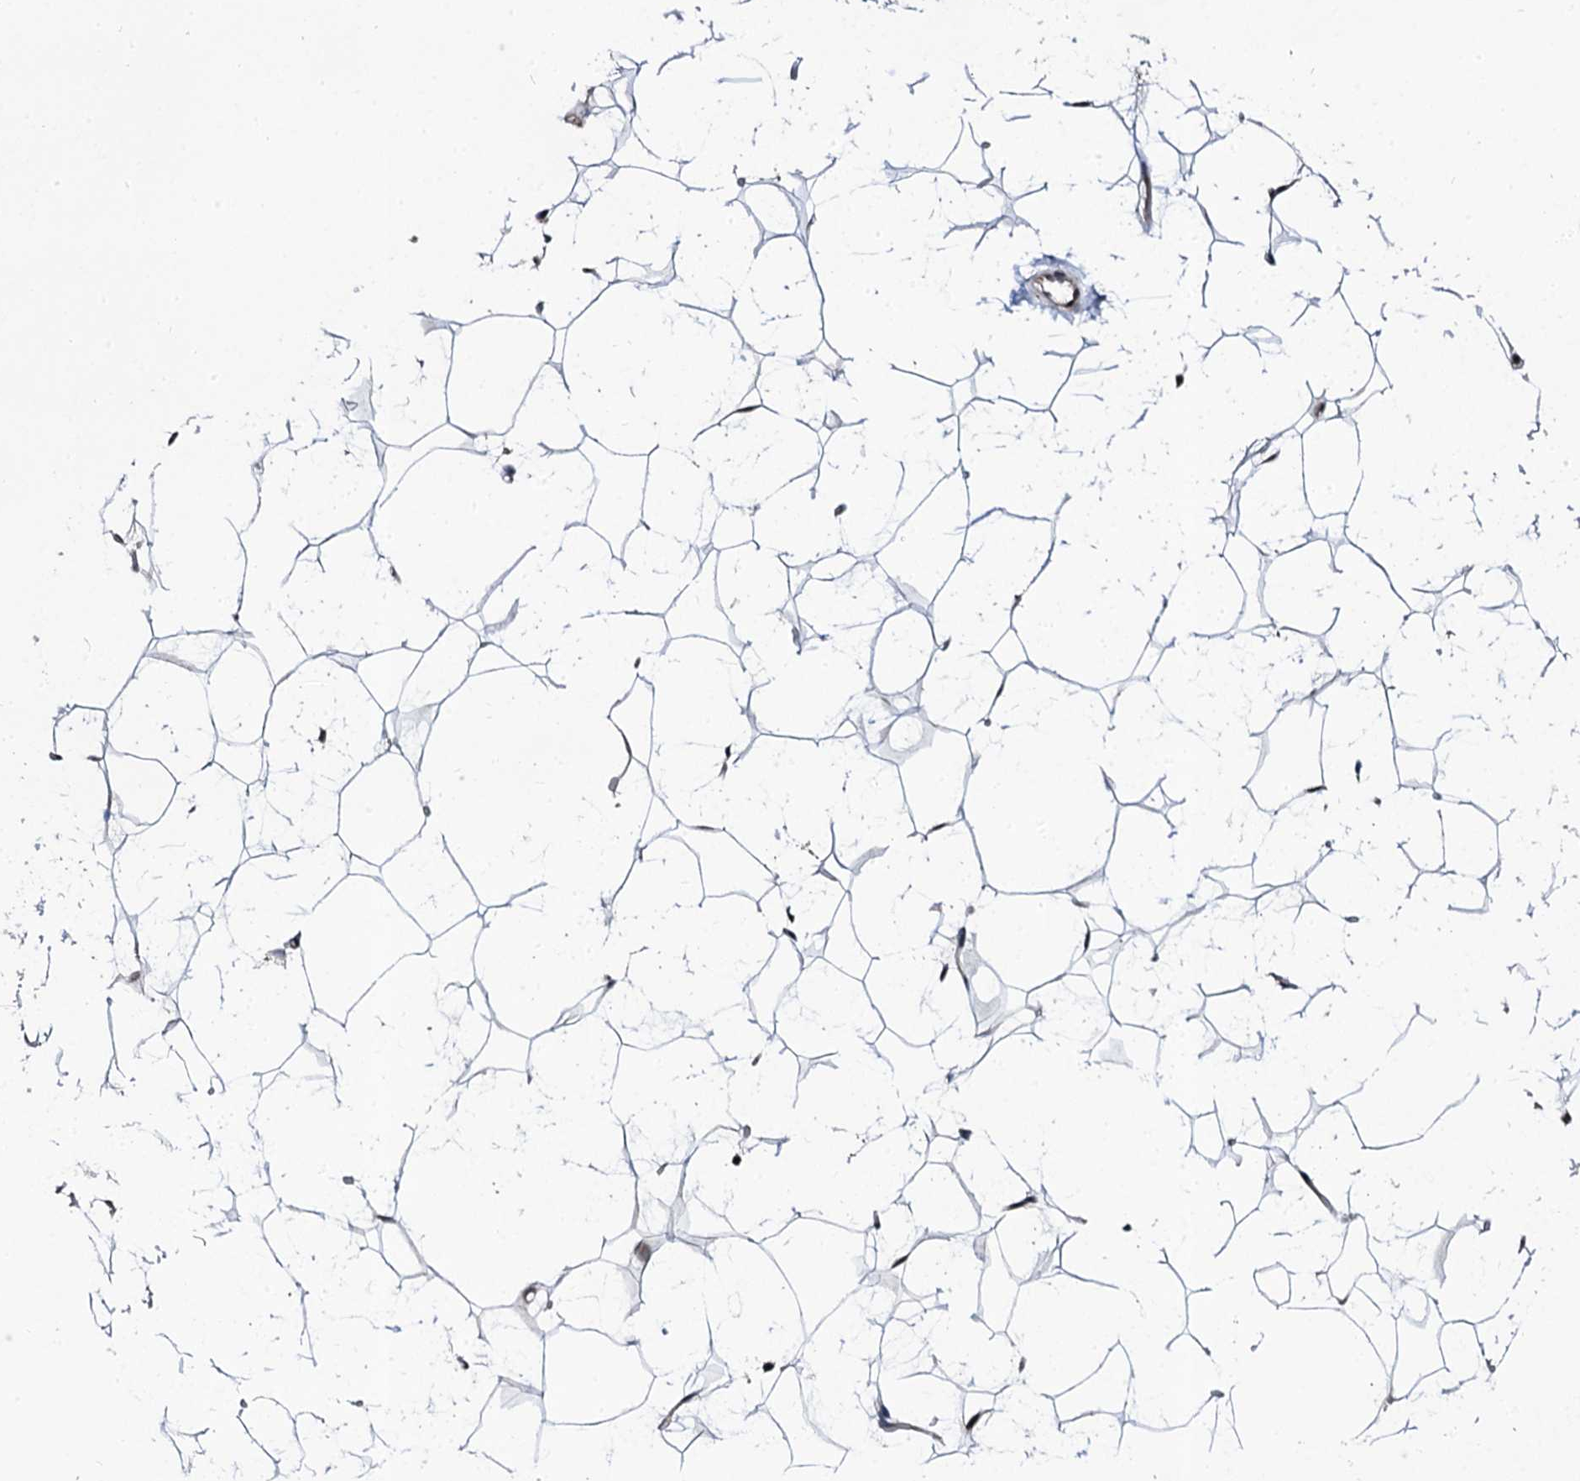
{"staining": {"intensity": "moderate", "quantity": "<25%", "location": "nuclear"}, "tissue": "adipose tissue", "cell_type": "Adipocytes", "image_type": "normal", "snomed": [{"axis": "morphology", "description": "Normal tissue, NOS"}, {"axis": "topography", "description": "Breast"}], "caption": "The image reveals staining of unremarkable adipose tissue, revealing moderate nuclear protein positivity (brown color) within adipocytes. (DAB (3,3'-diaminobenzidine) IHC with brightfield microscopy, high magnification).", "gene": "CSTF3", "patient": {"sex": "female", "age": 26}}